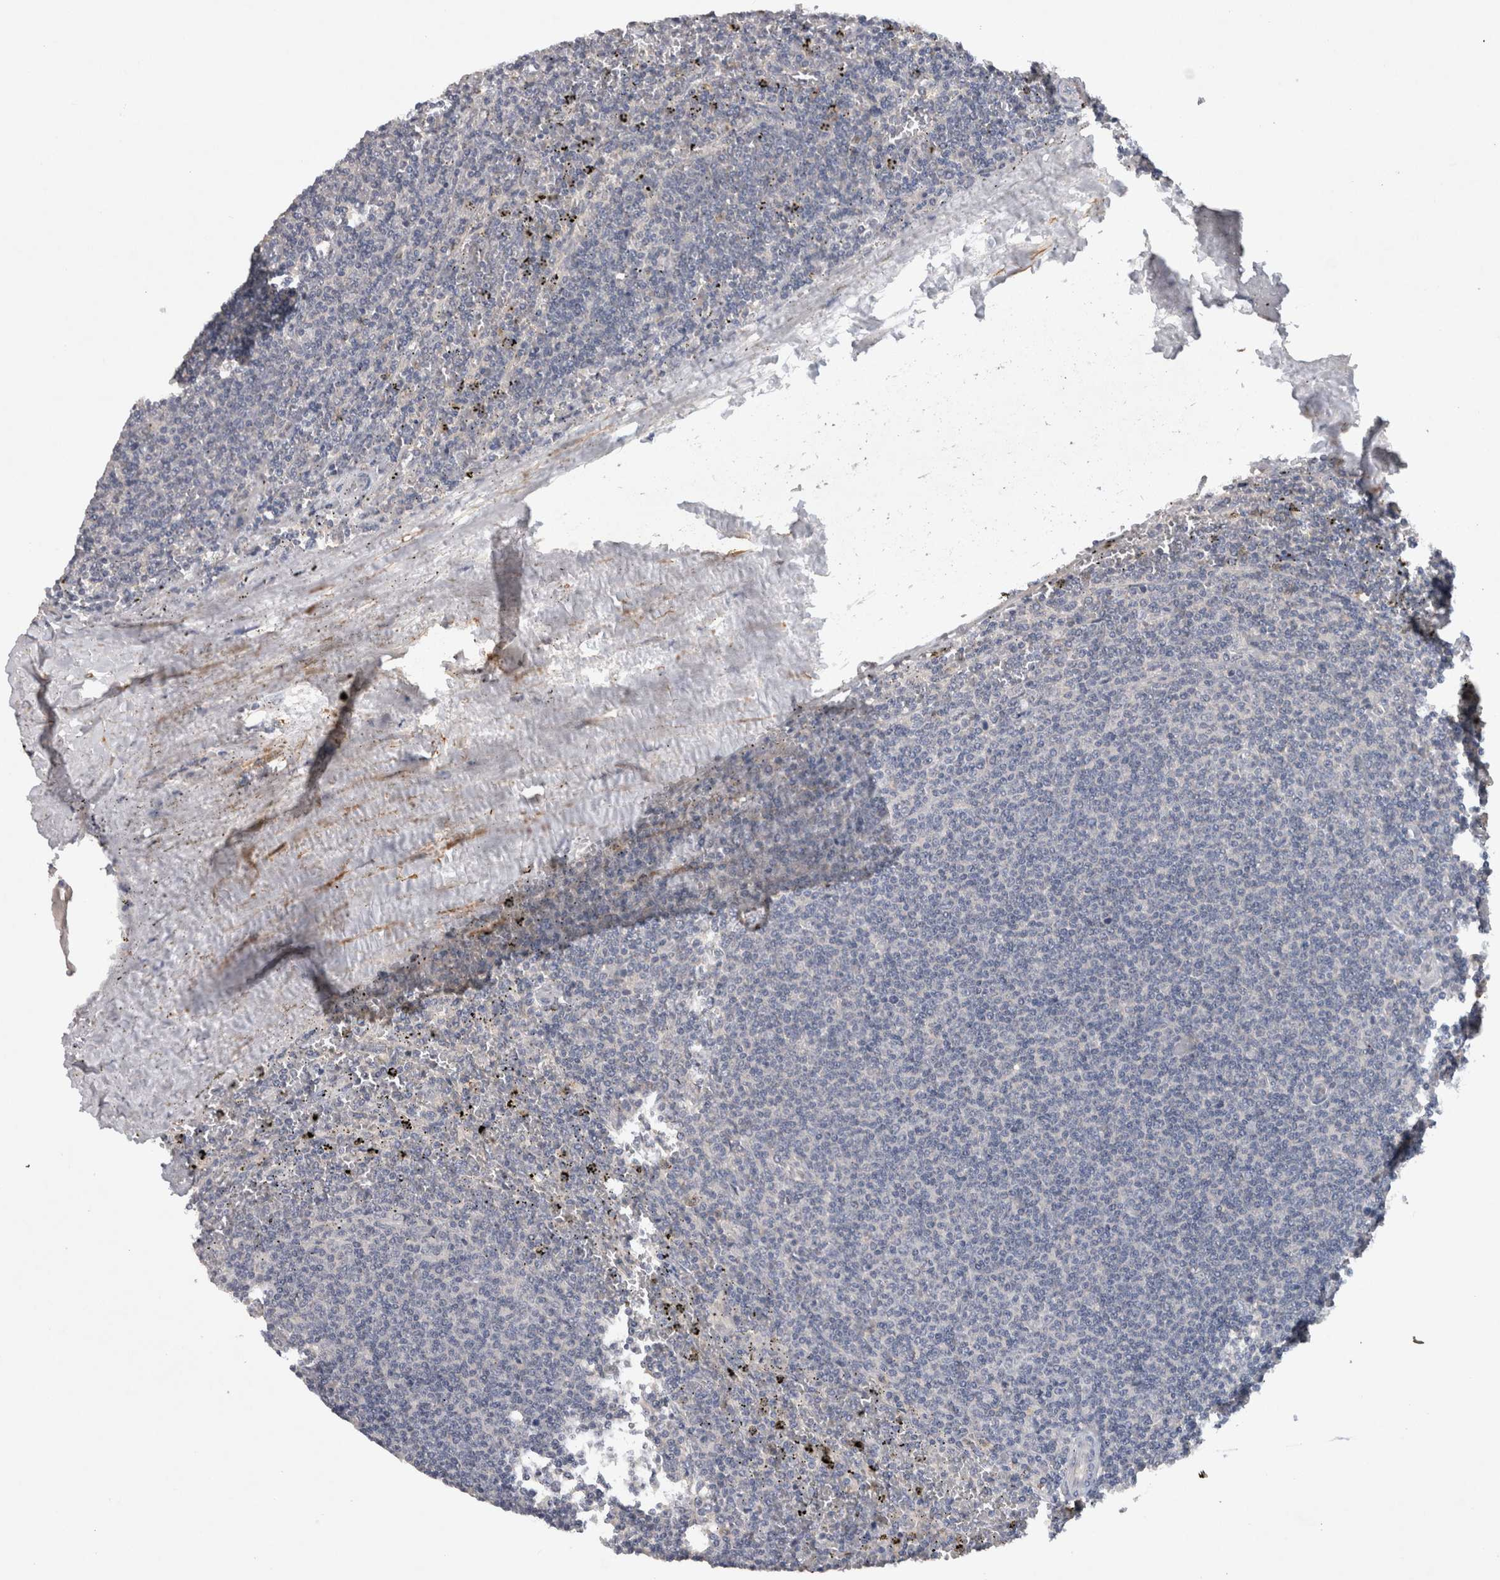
{"staining": {"intensity": "negative", "quantity": "none", "location": "none"}, "tissue": "lymphoma", "cell_type": "Tumor cells", "image_type": "cancer", "snomed": [{"axis": "morphology", "description": "Malignant lymphoma, non-Hodgkin's type, Low grade"}, {"axis": "topography", "description": "Spleen"}], "caption": "An image of human malignant lymphoma, non-Hodgkin's type (low-grade) is negative for staining in tumor cells. (Immunohistochemistry (ihc), brightfield microscopy, high magnification).", "gene": "HEXD", "patient": {"sex": "female", "age": 50}}